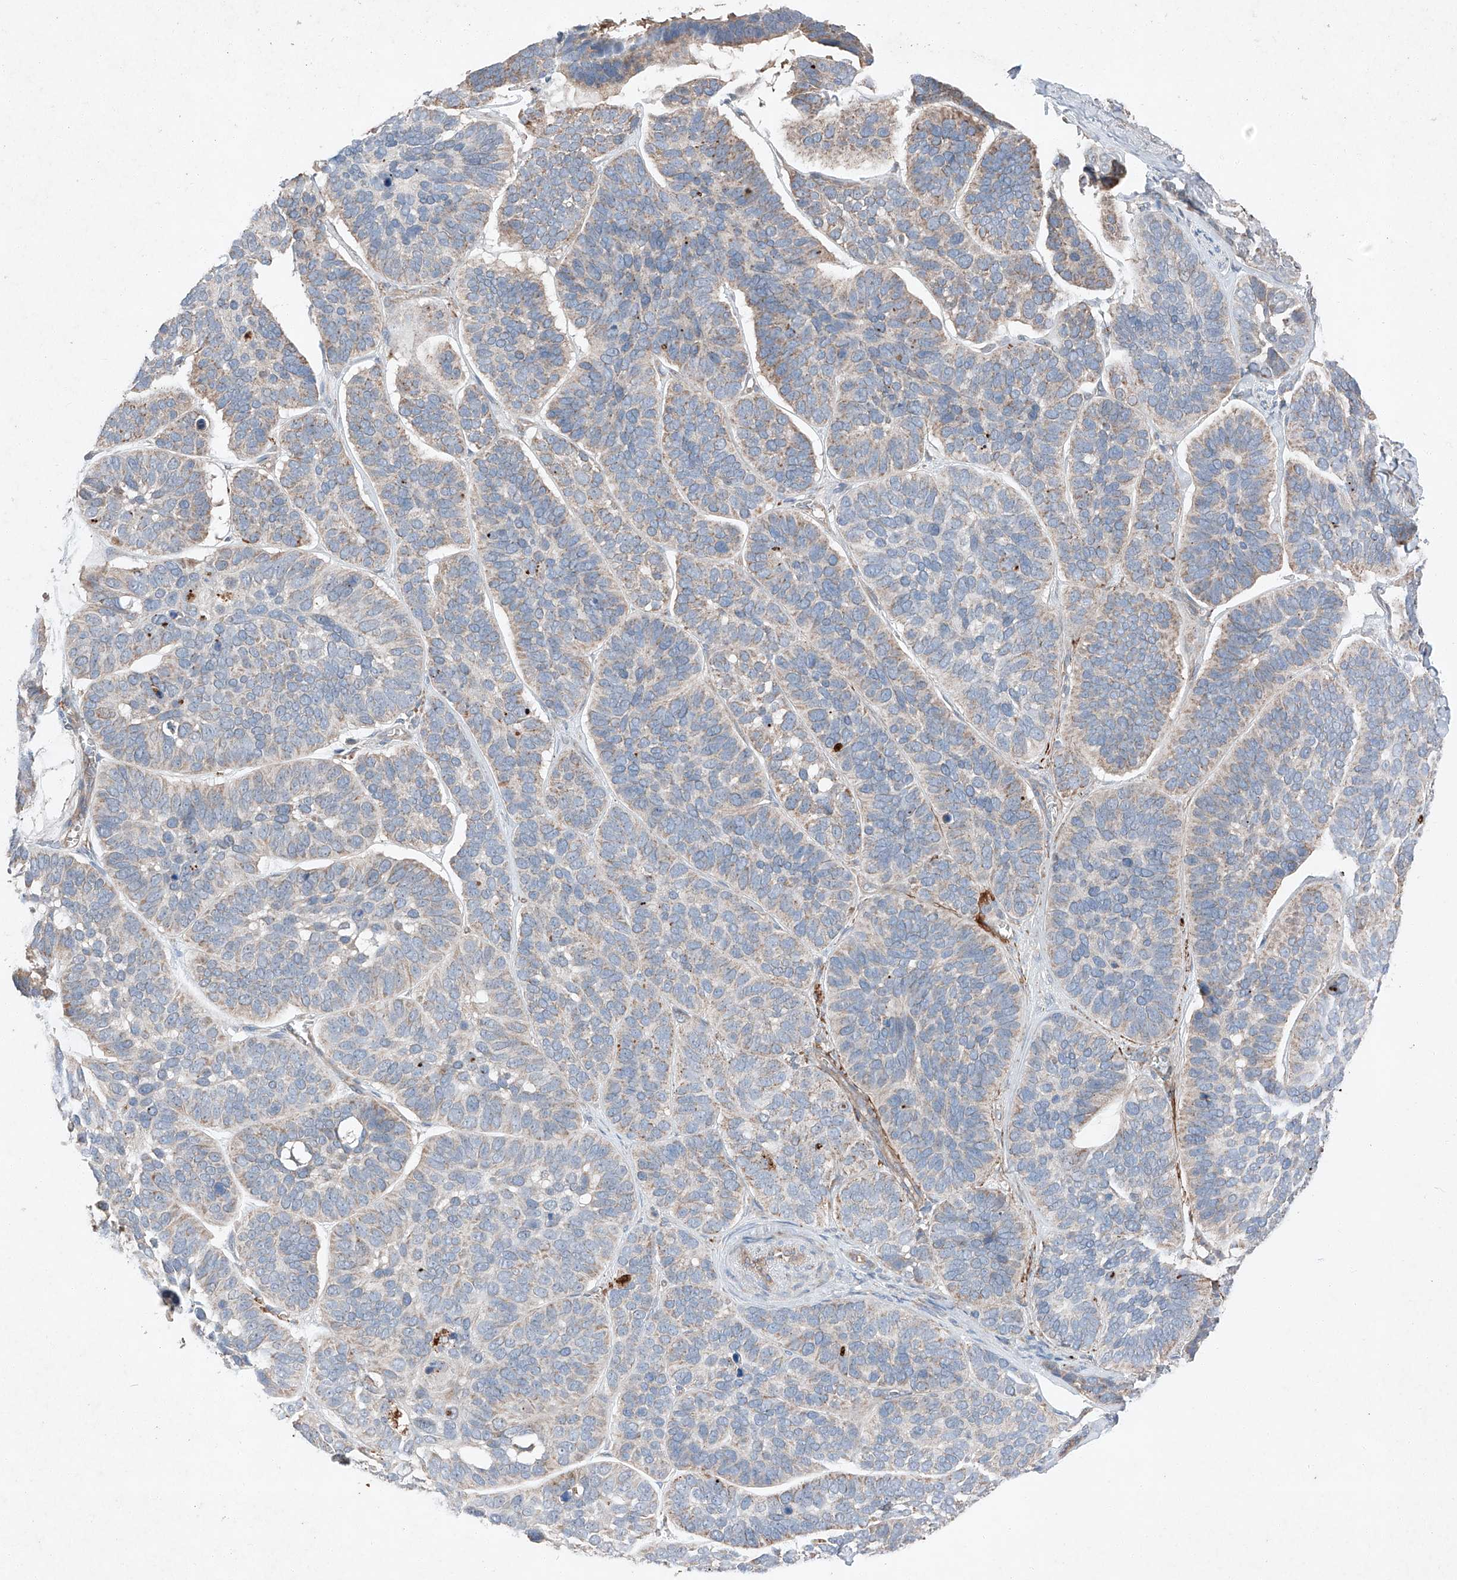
{"staining": {"intensity": "negative", "quantity": "none", "location": "none"}, "tissue": "skin cancer", "cell_type": "Tumor cells", "image_type": "cancer", "snomed": [{"axis": "morphology", "description": "Basal cell carcinoma"}, {"axis": "topography", "description": "Skin"}], "caption": "Tumor cells show no significant protein staining in skin basal cell carcinoma. (Stains: DAB immunohistochemistry (IHC) with hematoxylin counter stain, Microscopy: brightfield microscopy at high magnification).", "gene": "RUSC1", "patient": {"sex": "male", "age": 62}}